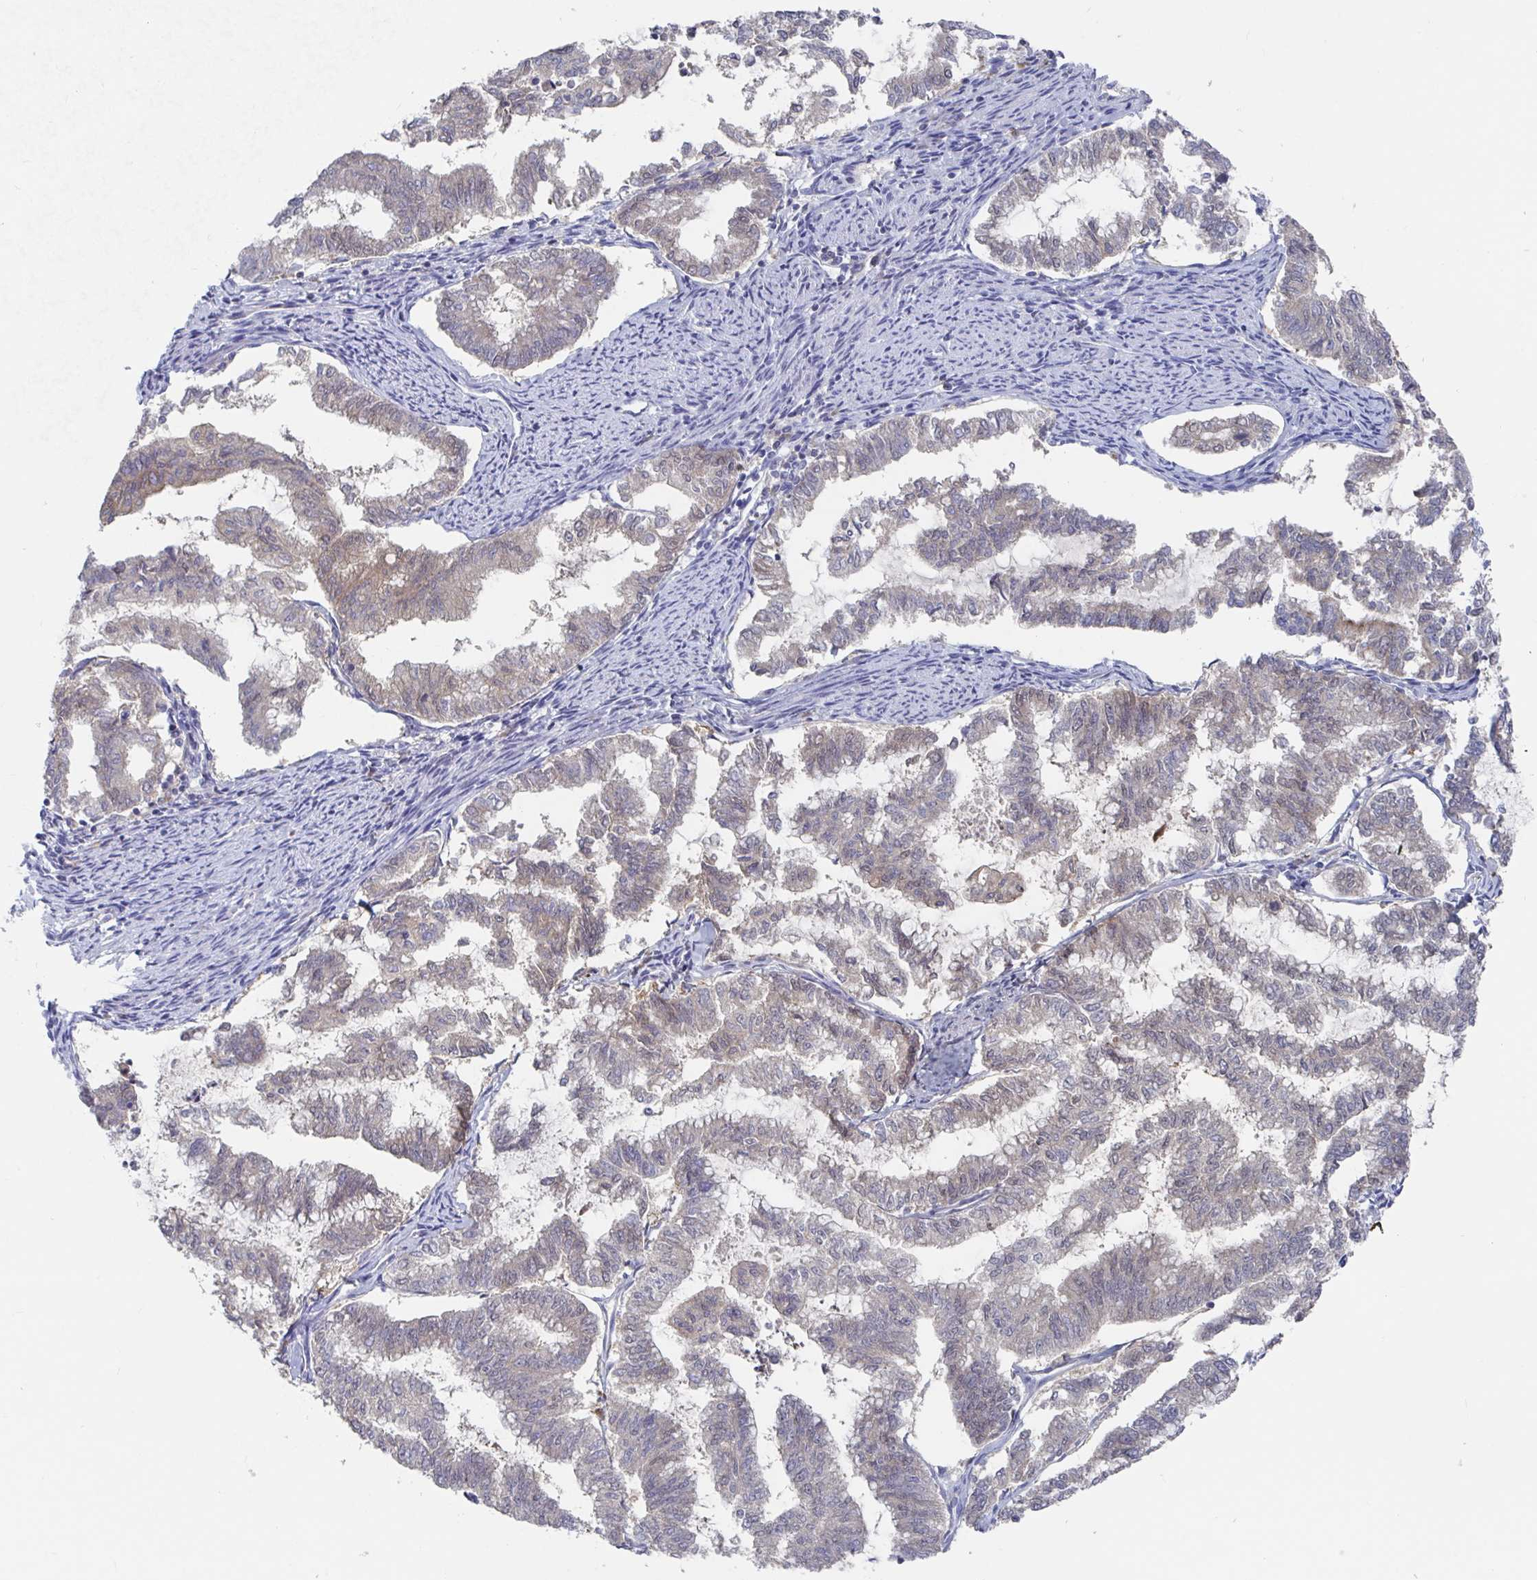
{"staining": {"intensity": "weak", "quantity": "<25%", "location": "cytoplasmic/membranous"}, "tissue": "endometrial cancer", "cell_type": "Tumor cells", "image_type": "cancer", "snomed": [{"axis": "morphology", "description": "Adenocarcinoma, NOS"}, {"axis": "topography", "description": "Endometrium"}], "caption": "Immunohistochemical staining of human endometrial cancer (adenocarcinoma) demonstrates no significant positivity in tumor cells.", "gene": "GPR148", "patient": {"sex": "female", "age": 79}}